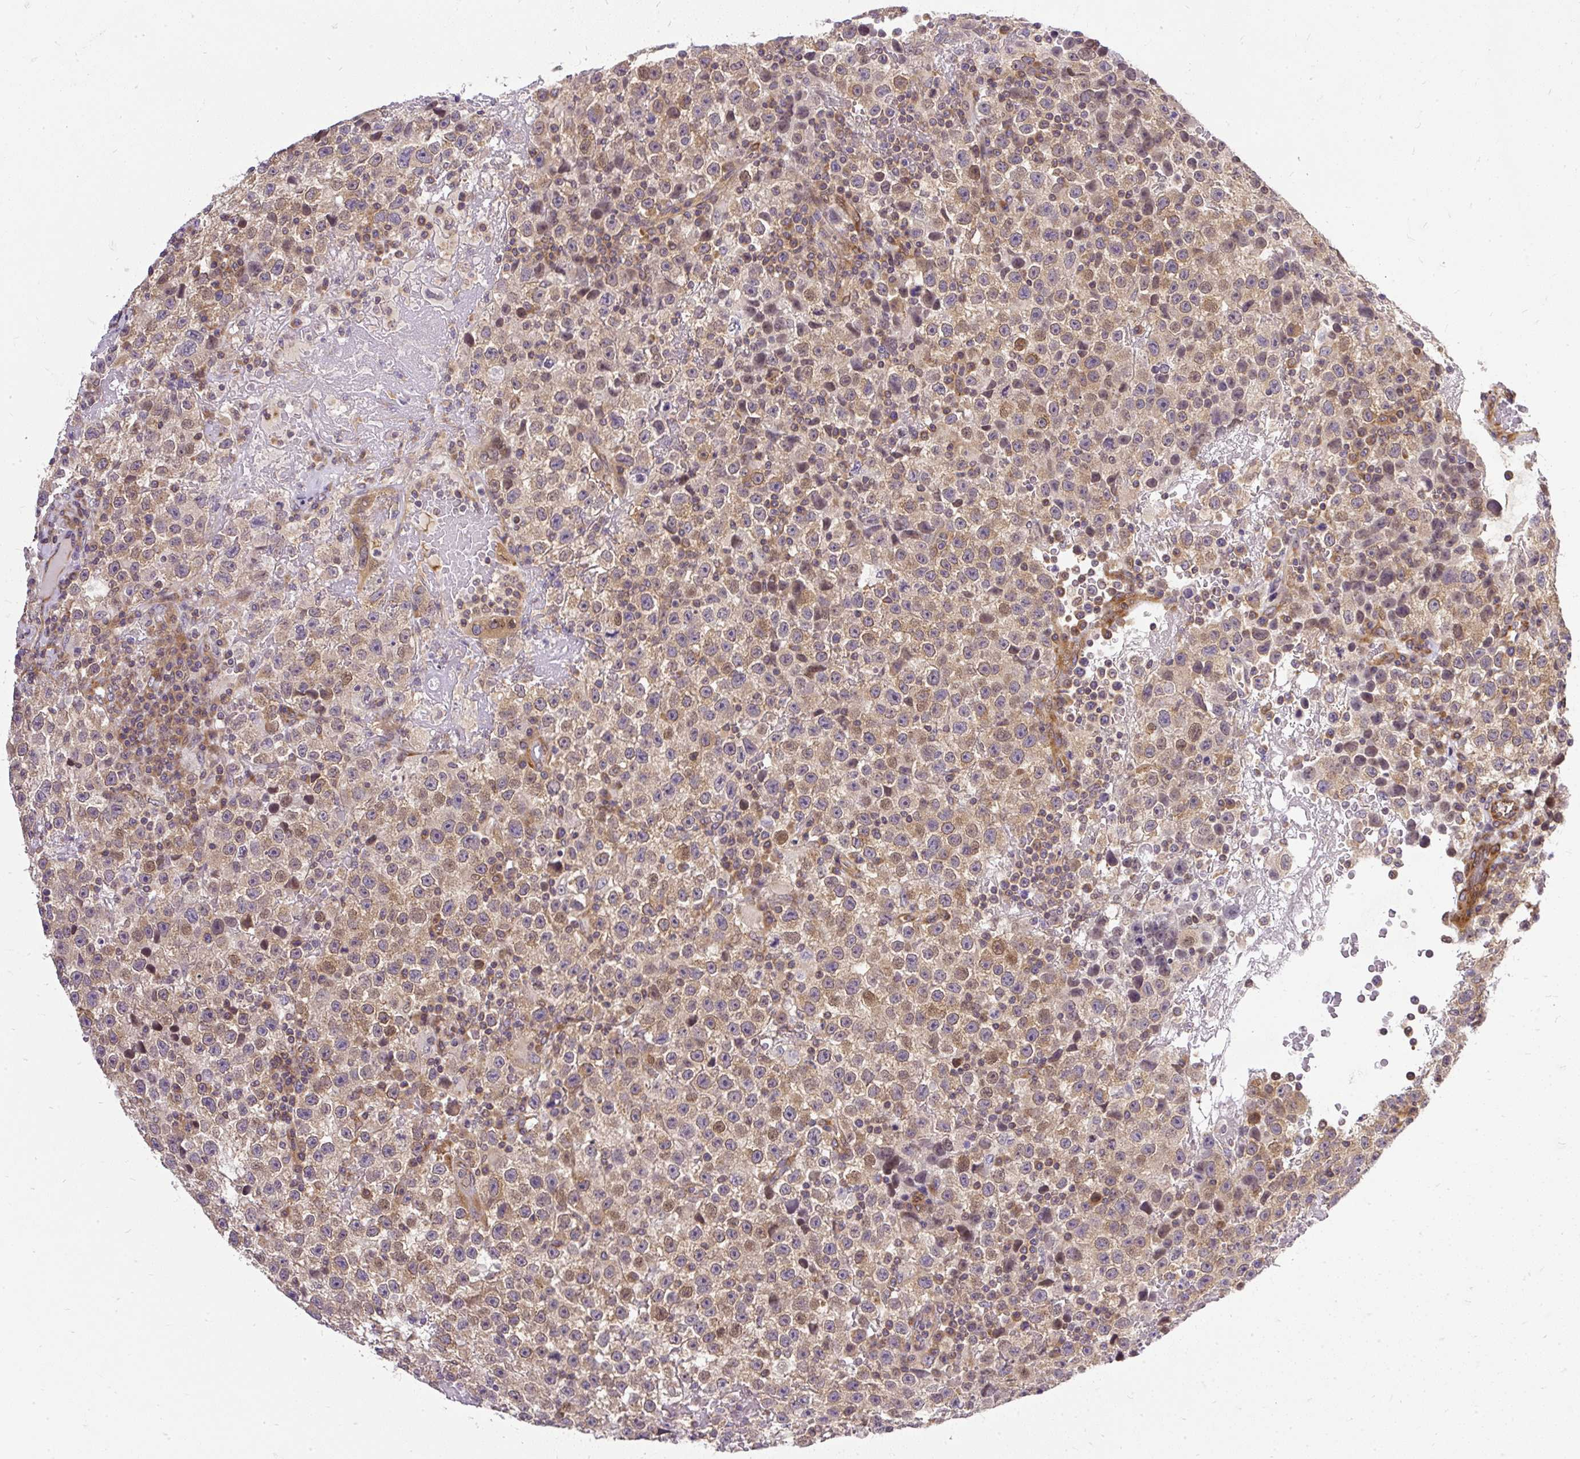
{"staining": {"intensity": "moderate", "quantity": ">75%", "location": "cytoplasmic/membranous,nuclear"}, "tissue": "testis cancer", "cell_type": "Tumor cells", "image_type": "cancer", "snomed": [{"axis": "morphology", "description": "Seminoma, NOS"}, {"axis": "topography", "description": "Testis"}], "caption": "Testis cancer (seminoma) stained with immunohistochemistry demonstrates moderate cytoplasmic/membranous and nuclear positivity in approximately >75% of tumor cells. The protein of interest is shown in brown color, while the nuclei are stained blue.", "gene": "TRIM17", "patient": {"sex": "male", "age": 22}}